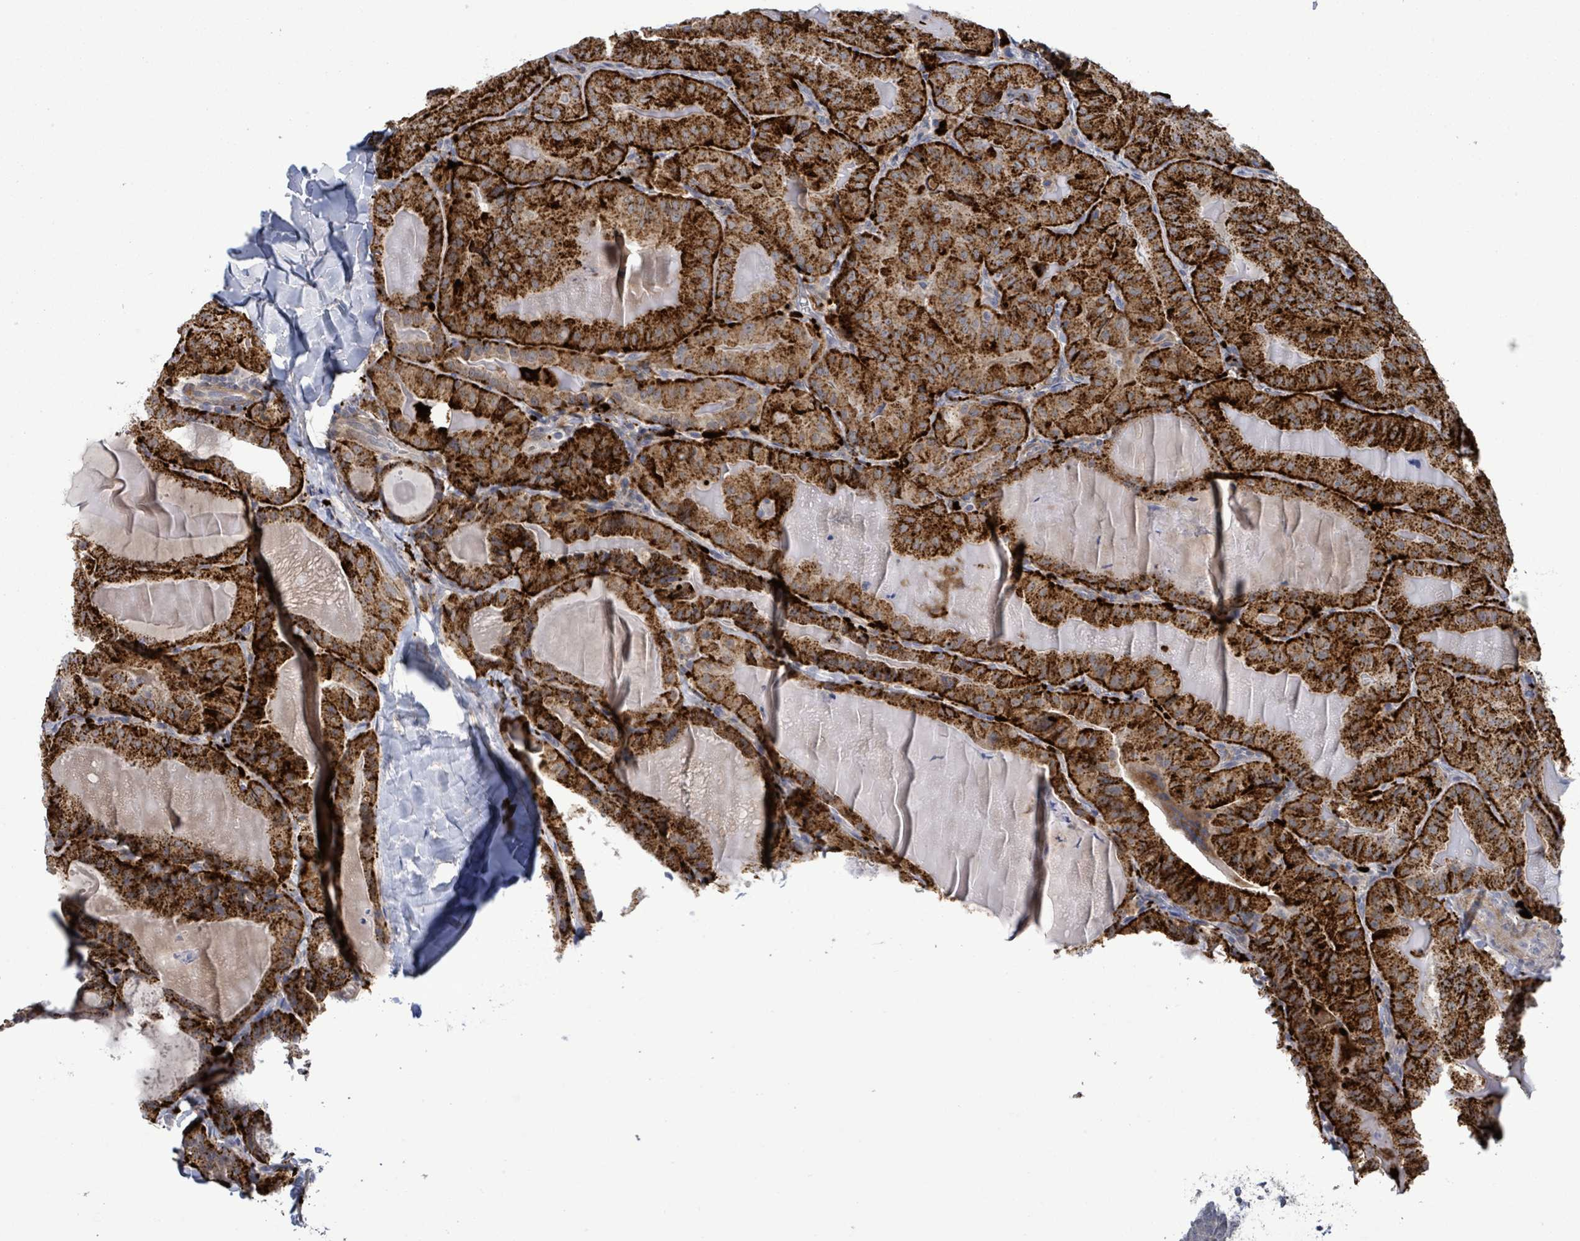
{"staining": {"intensity": "strong", "quantity": ">75%", "location": "cytoplasmic/membranous"}, "tissue": "thyroid cancer", "cell_type": "Tumor cells", "image_type": "cancer", "snomed": [{"axis": "morphology", "description": "Papillary adenocarcinoma, NOS"}, {"axis": "topography", "description": "Thyroid gland"}], "caption": "The micrograph reveals staining of papillary adenocarcinoma (thyroid), revealing strong cytoplasmic/membranous protein positivity (brown color) within tumor cells.", "gene": "AMMECR1", "patient": {"sex": "female", "age": 68}}